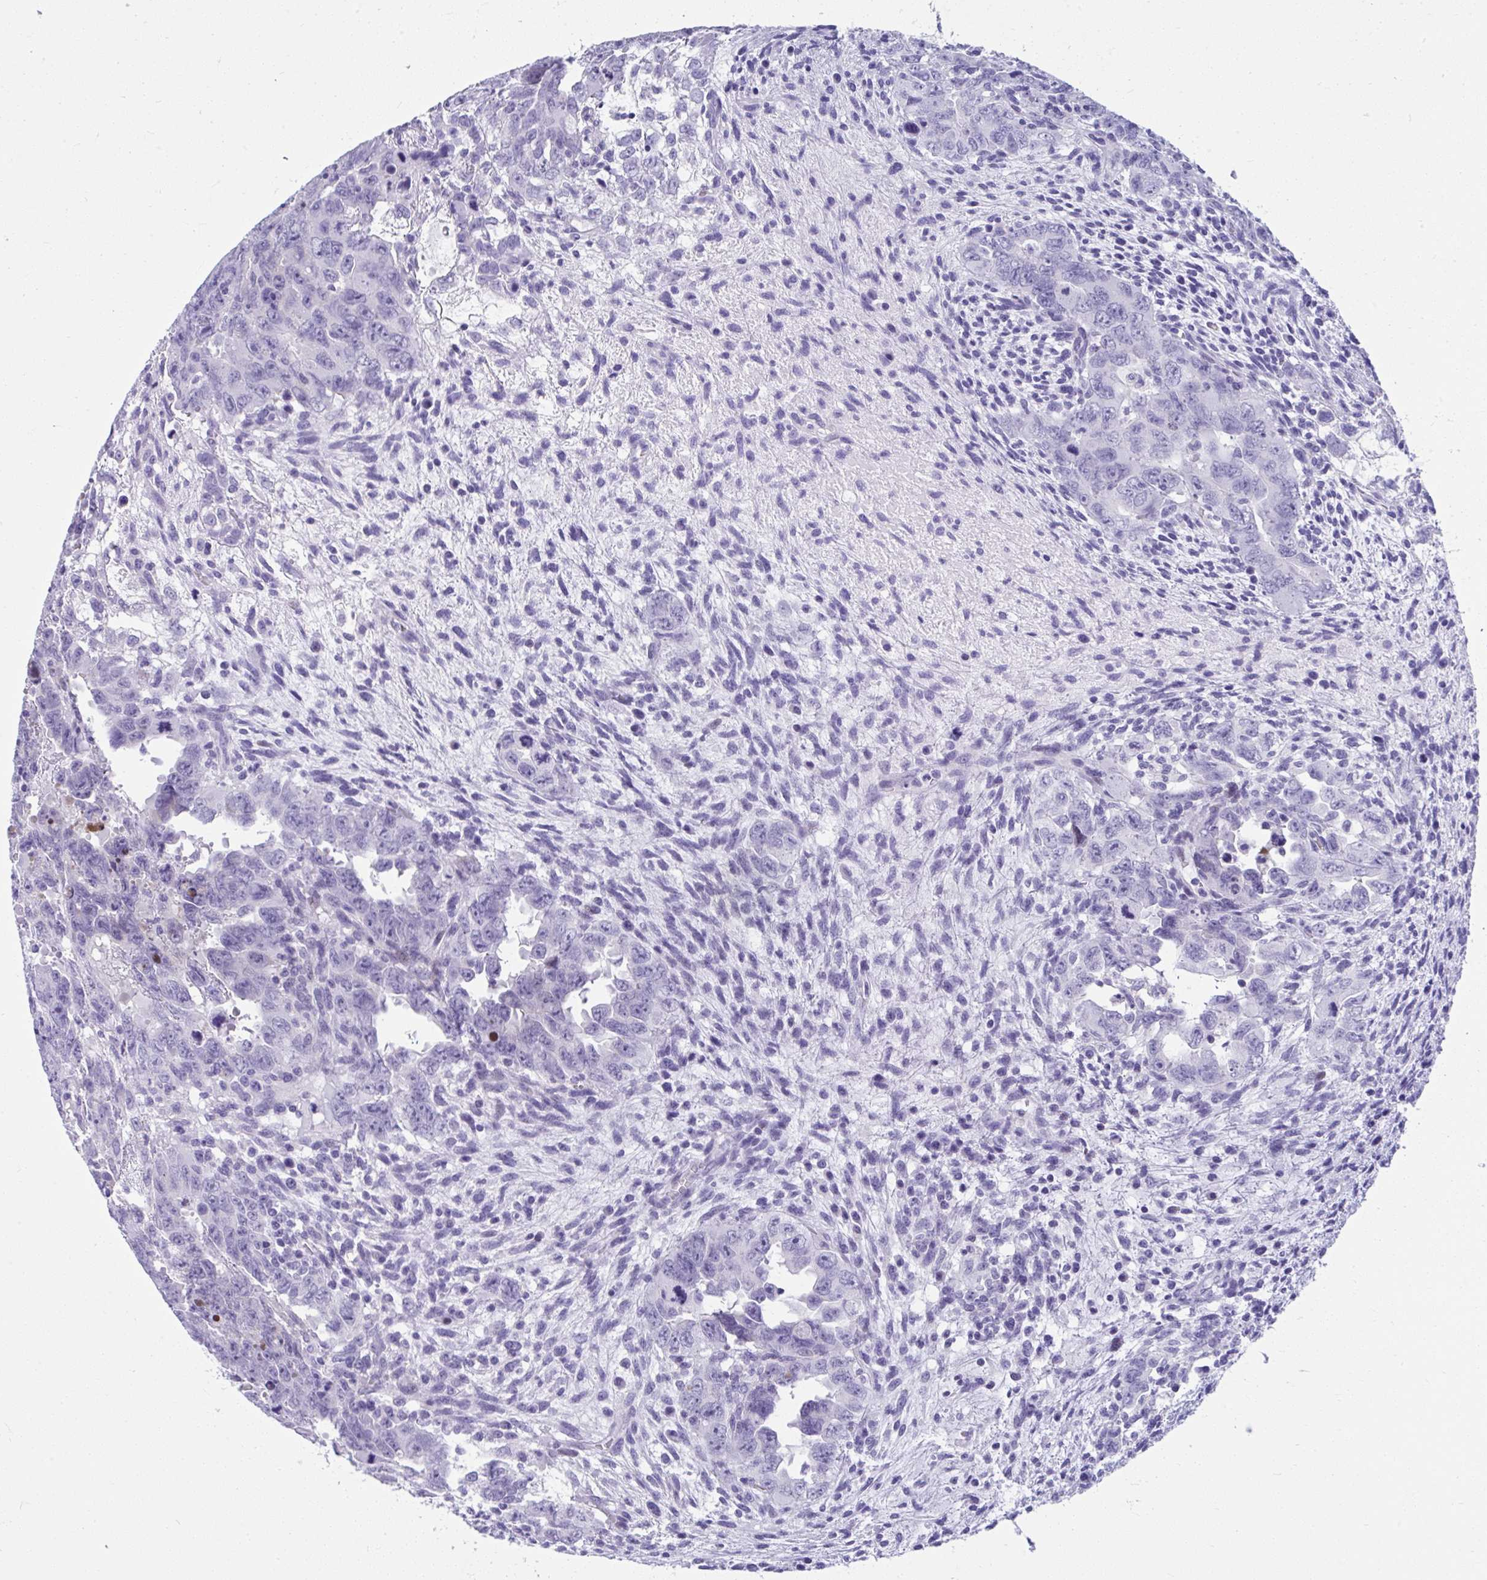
{"staining": {"intensity": "negative", "quantity": "none", "location": "none"}, "tissue": "testis cancer", "cell_type": "Tumor cells", "image_type": "cancer", "snomed": [{"axis": "morphology", "description": "Carcinoma, Embryonal, NOS"}, {"axis": "topography", "description": "Testis"}], "caption": "Immunohistochemical staining of testis cancer (embryonal carcinoma) exhibits no significant positivity in tumor cells. (DAB immunohistochemistry (IHC), high magnification).", "gene": "ISL1", "patient": {"sex": "male", "age": 24}}